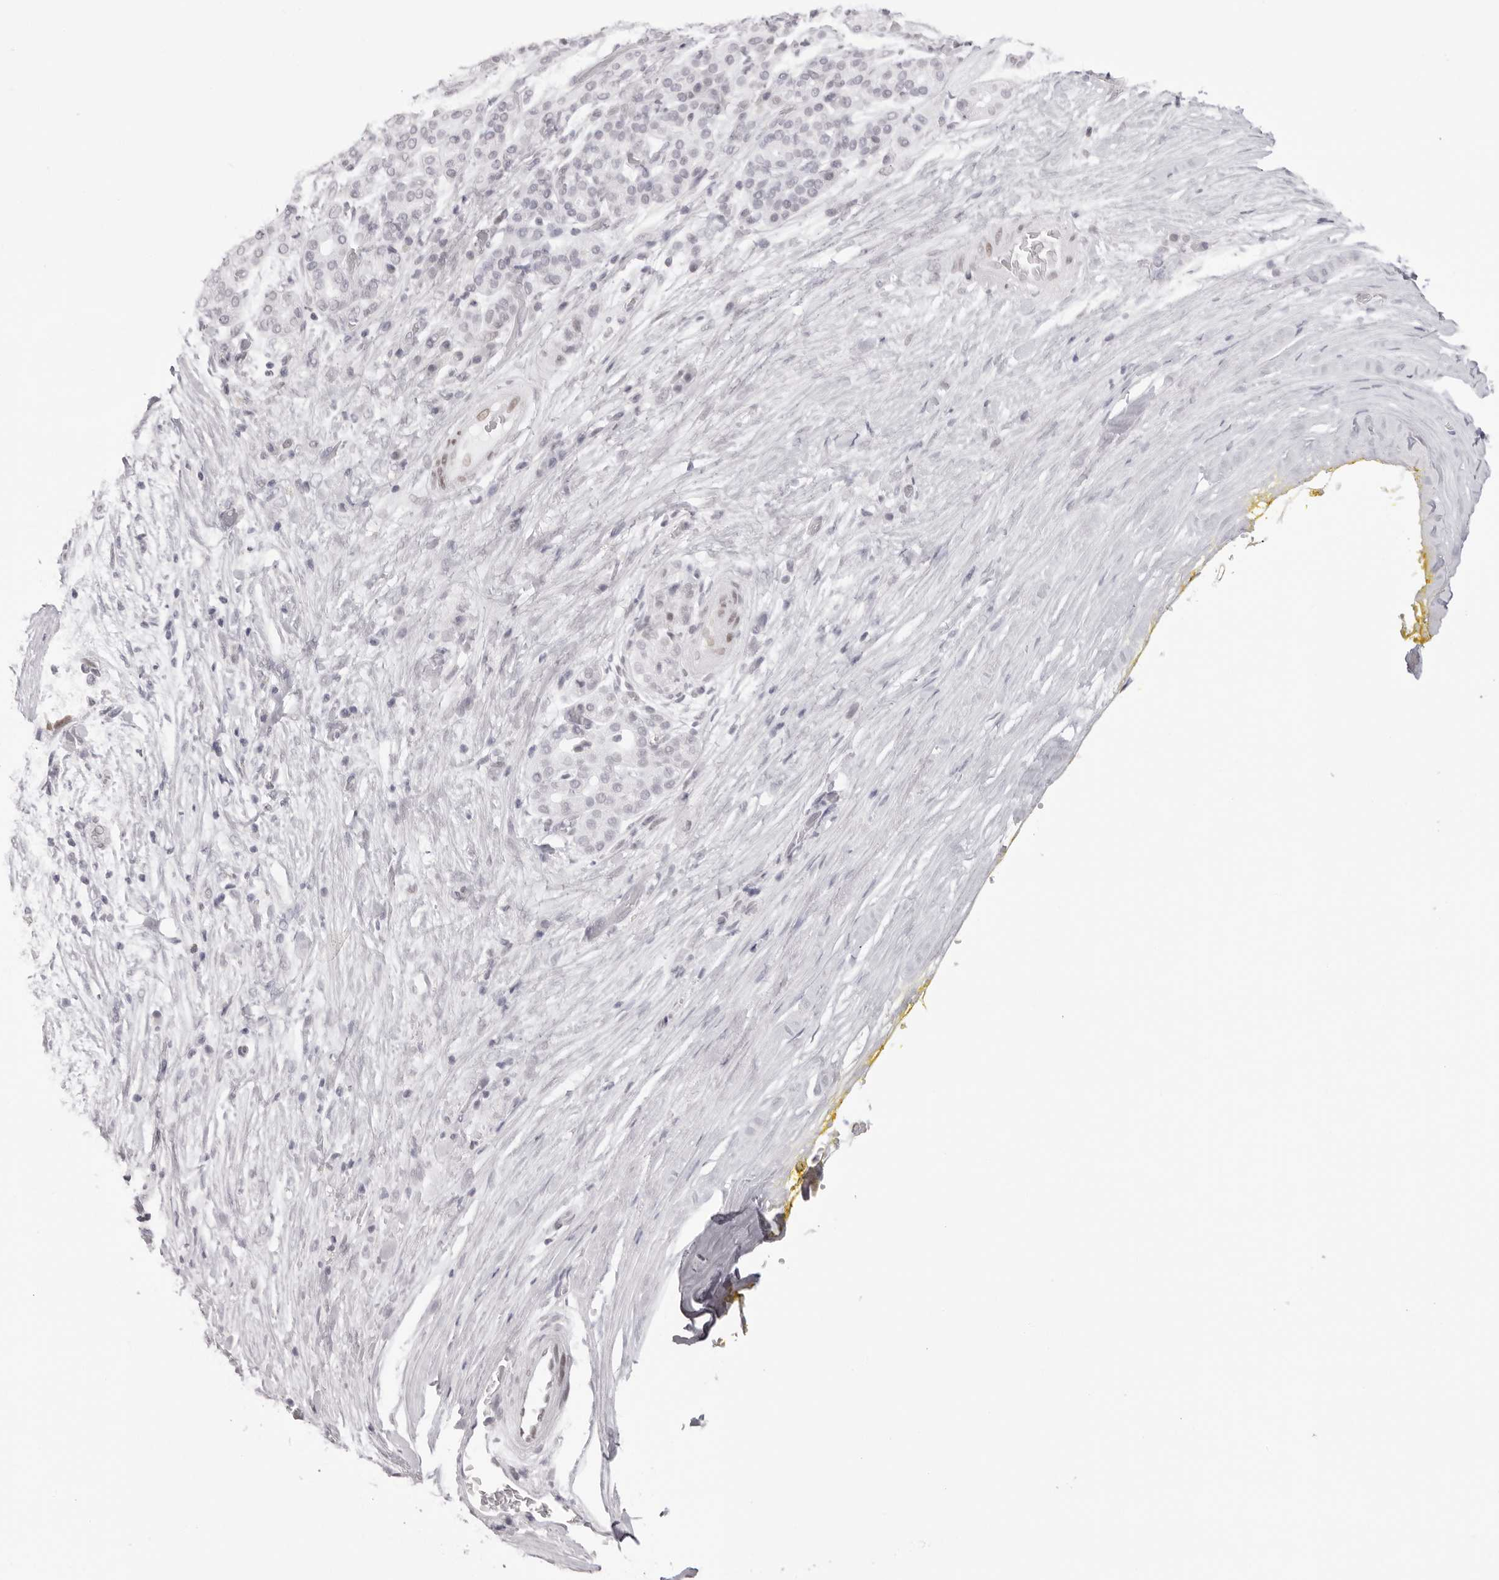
{"staining": {"intensity": "negative", "quantity": "none", "location": "none"}, "tissue": "pancreatic cancer", "cell_type": "Tumor cells", "image_type": "cancer", "snomed": [{"axis": "morphology", "description": "Adenocarcinoma, NOS"}, {"axis": "topography", "description": "Pancreas"}], "caption": "This photomicrograph is of adenocarcinoma (pancreatic) stained with immunohistochemistry (IHC) to label a protein in brown with the nuclei are counter-stained blue. There is no positivity in tumor cells.", "gene": "MAFK", "patient": {"sex": "male", "age": 72}}